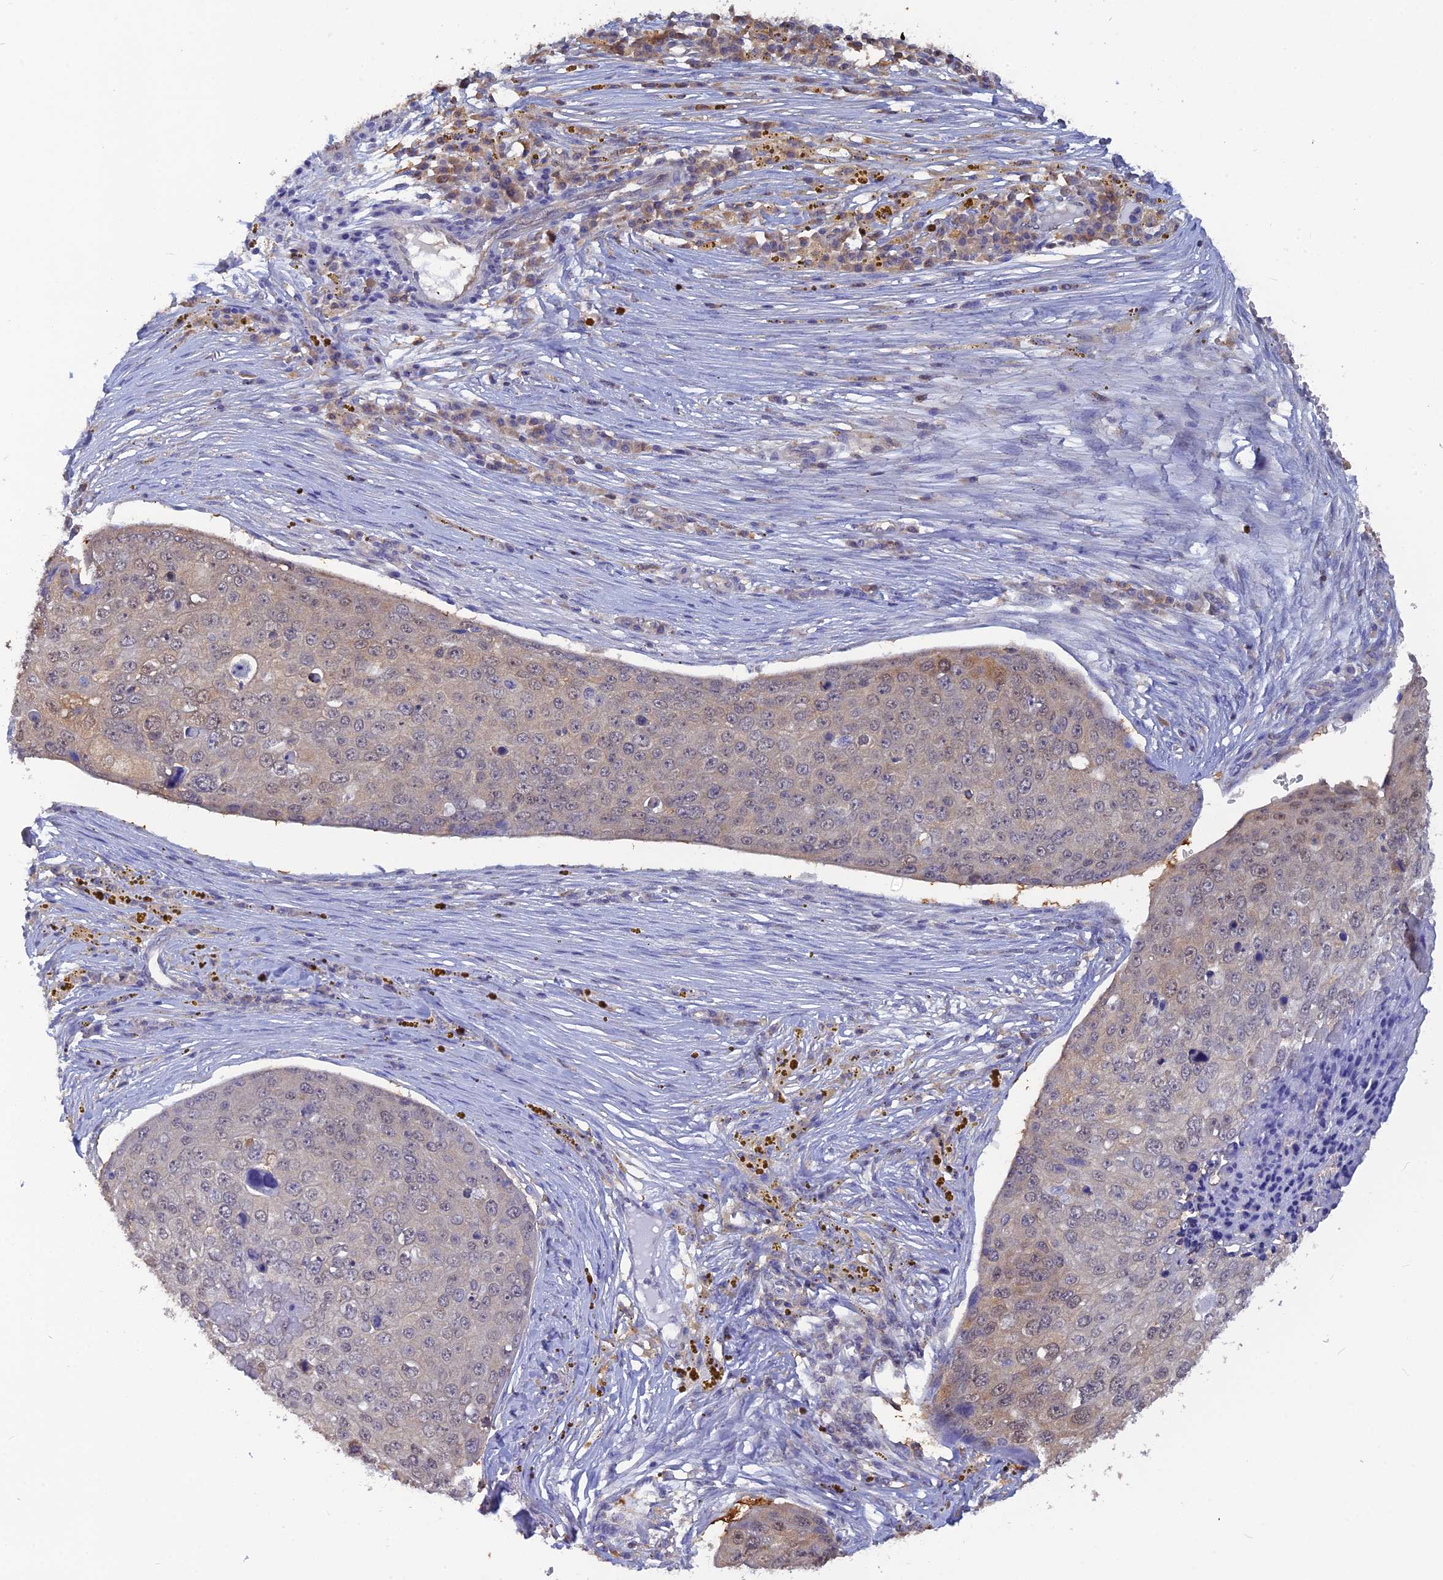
{"staining": {"intensity": "weak", "quantity": "25%-75%", "location": "cytoplasmic/membranous,nuclear"}, "tissue": "skin cancer", "cell_type": "Tumor cells", "image_type": "cancer", "snomed": [{"axis": "morphology", "description": "Squamous cell carcinoma, NOS"}, {"axis": "topography", "description": "Skin"}], "caption": "Skin cancer tissue exhibits weak cytoplasmic/membranous and nuclear positivity in about 25%-75% of tumor cells", "gene": "HINT1", "patient": {"sex": "male", "age": 71}}